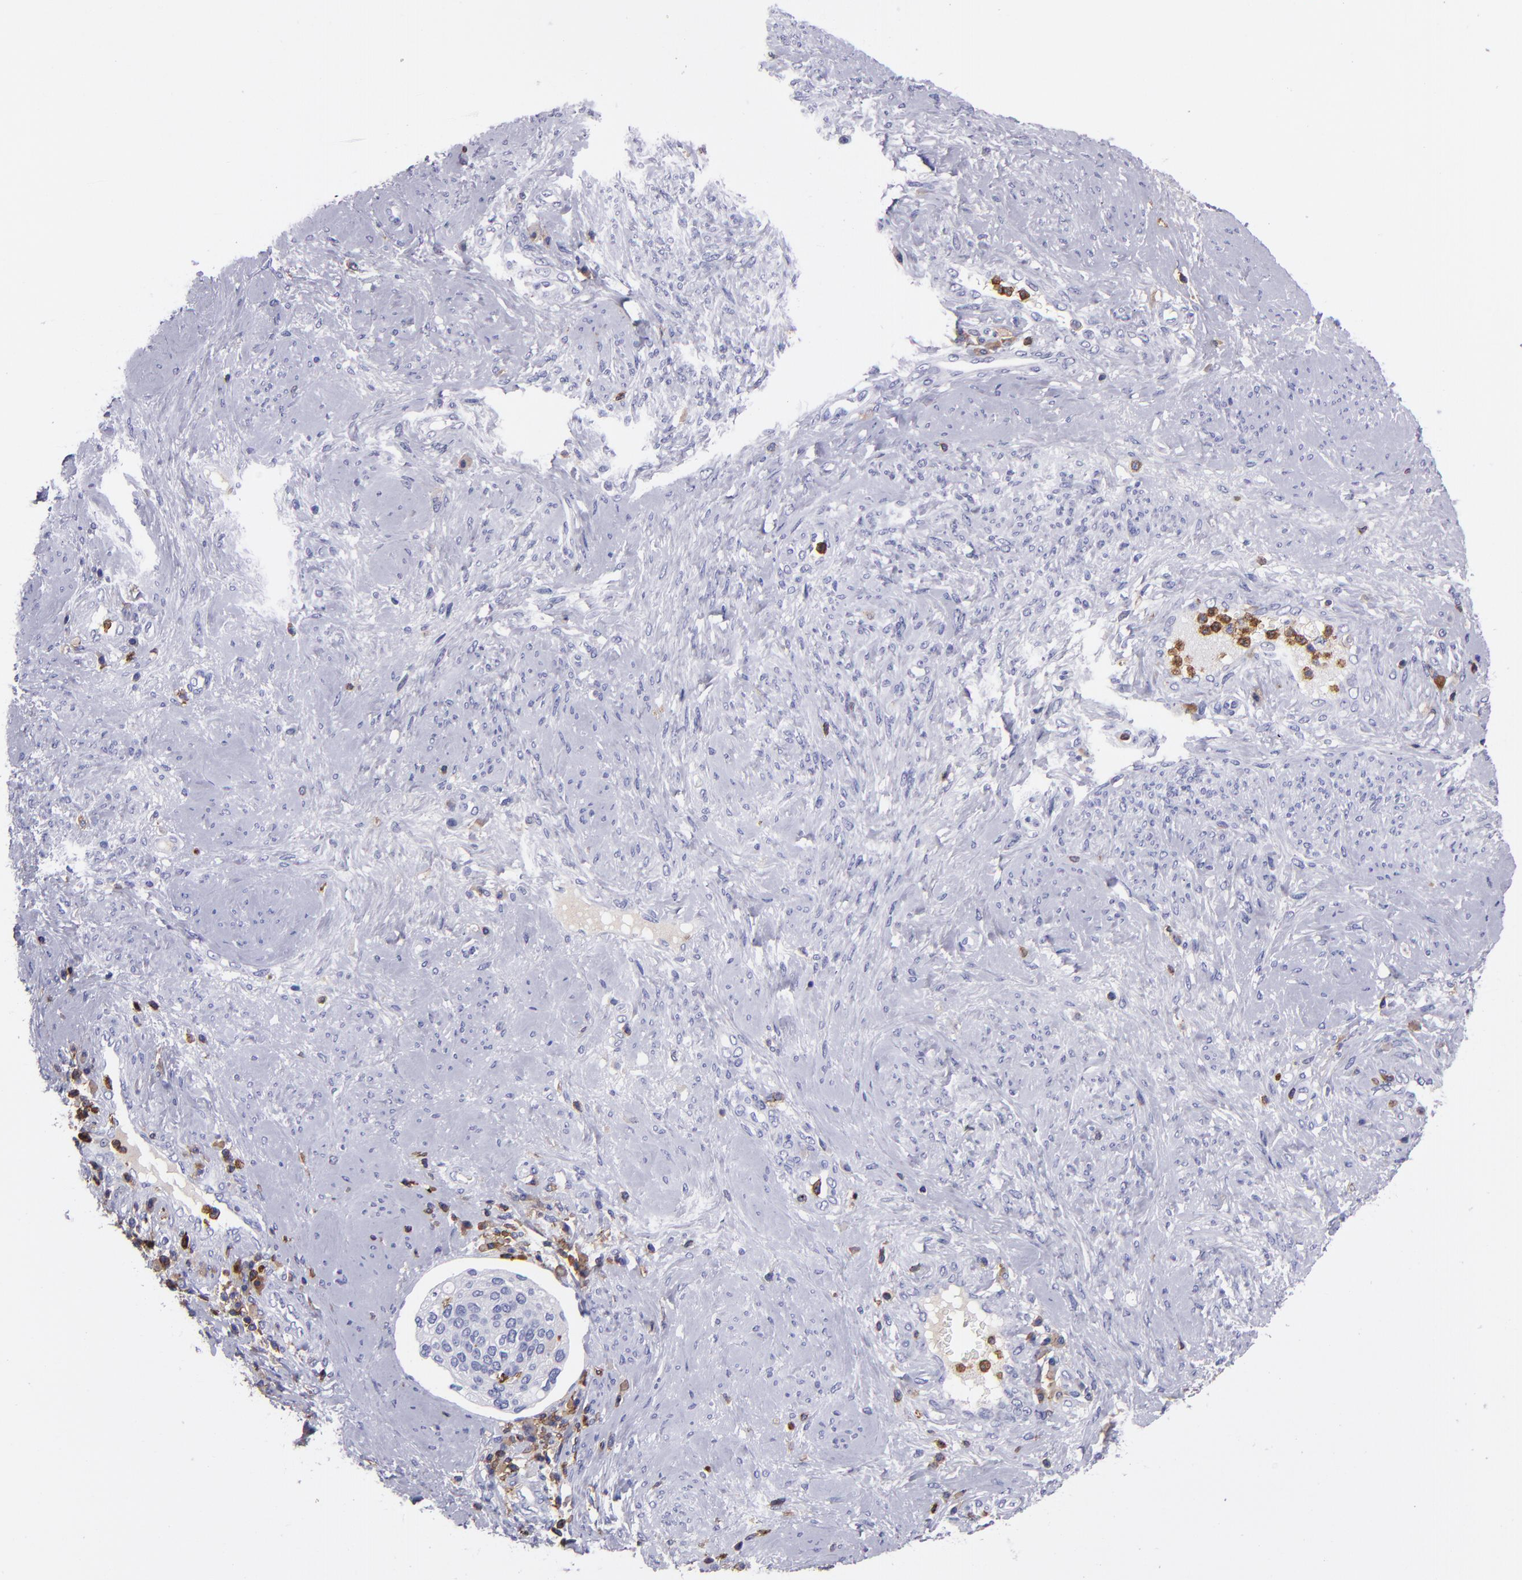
{"staining": {"intensity": "negative", "quantity": "none", "location": "none"}, "tissue": "cervical cancer", "cell_type": "Tumor cells", "image_type": "cancer", "snomed": [{"axis": "morphology", "description": "Squamous cell carcinoma, NOS"}, {"axis": "topography", "description": "Cervix"}], "caption": "This is an IHC micrograph of cervical cancer (squamous cell carcinoma). There is no staining in tumor cells.", "gene": "ICAM3", "patient": {"sex": "female", "age": 41}}